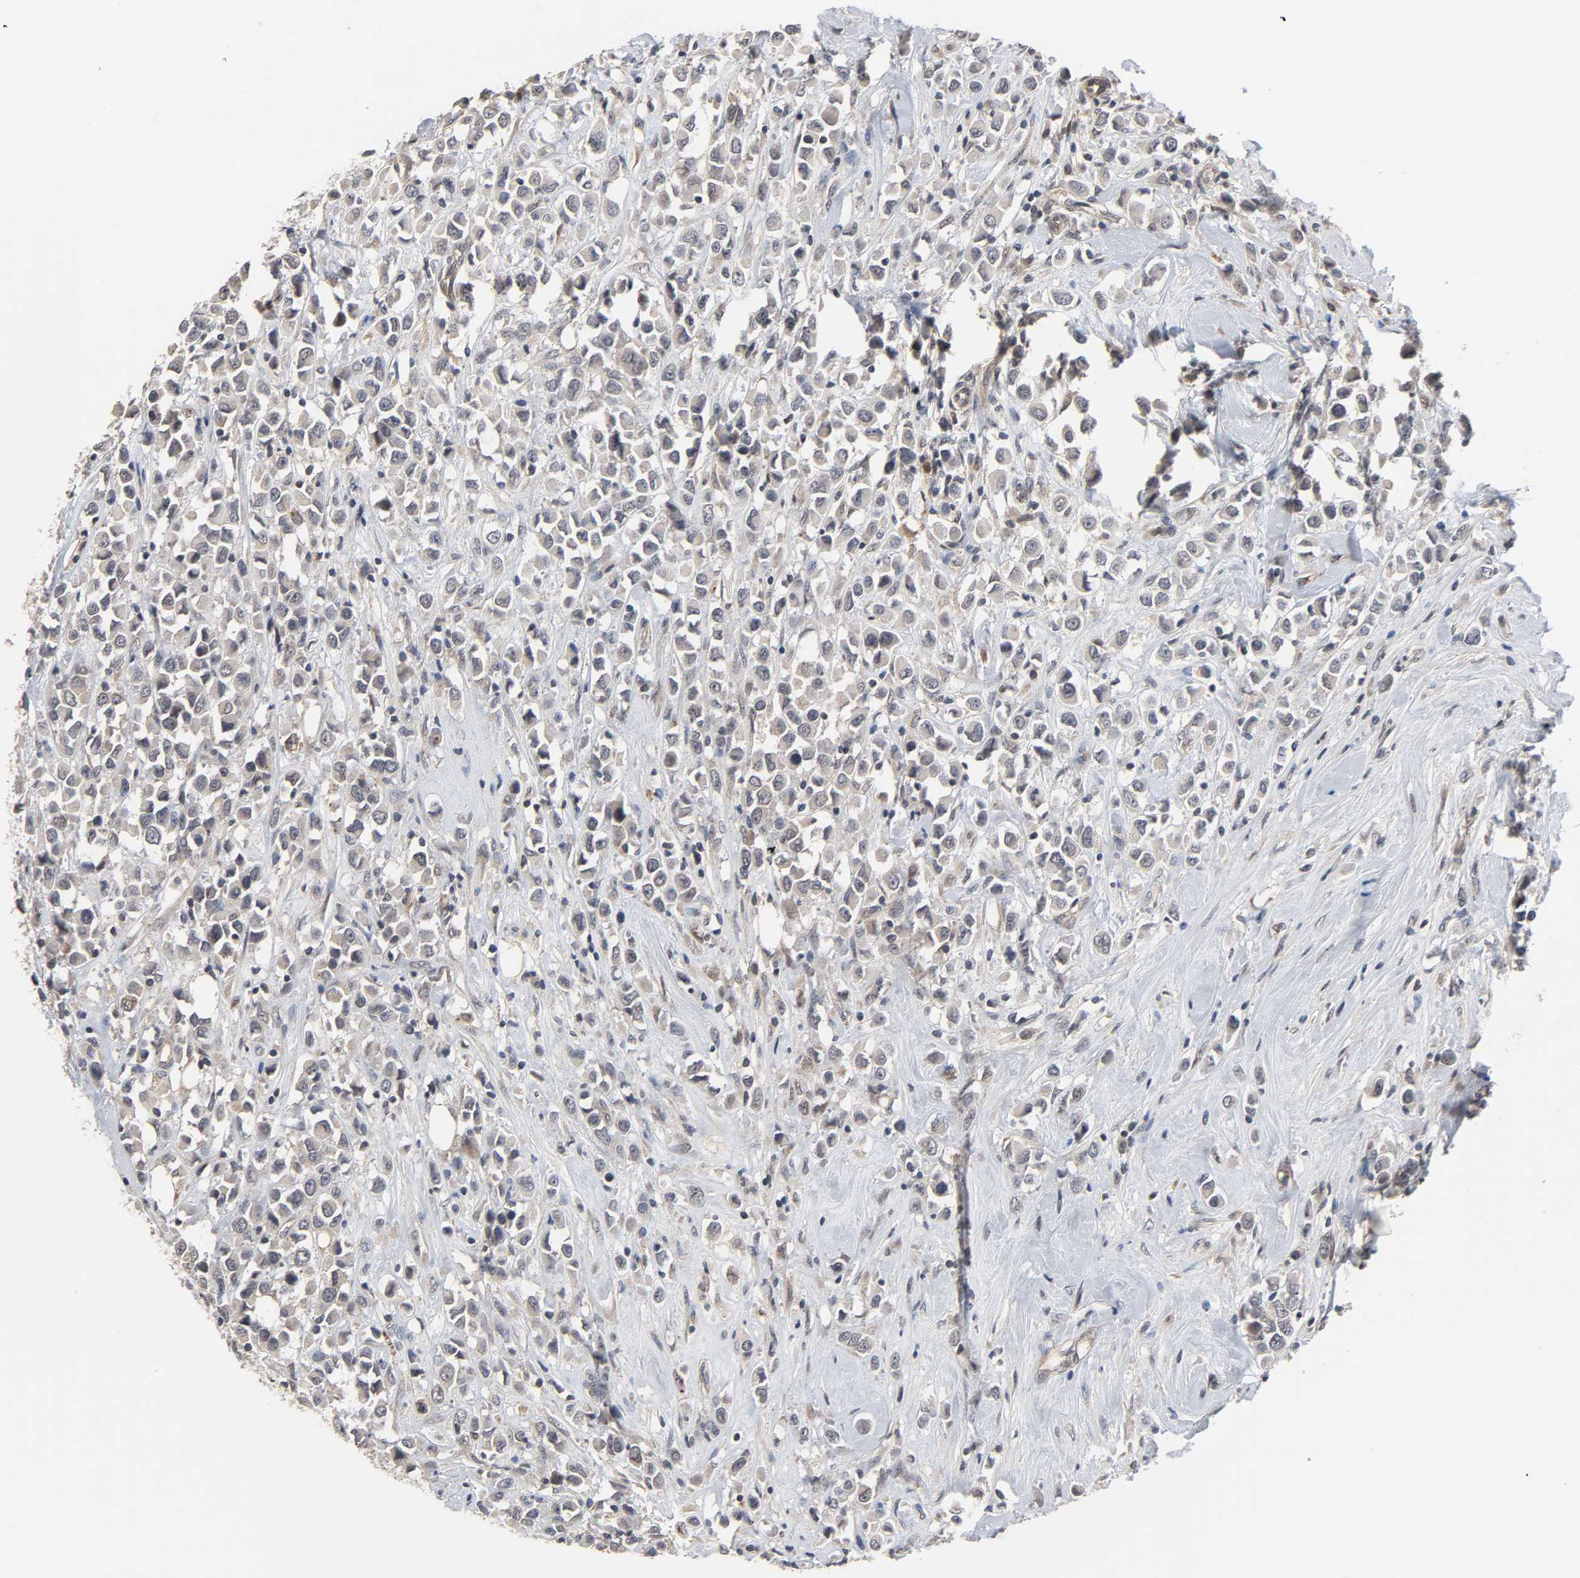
{"staining": {"intensity": "weak", "quantity": ">75%", "location": "cytoplasmic/membranous"}, "tissue": "breast cancer", "cell_type": "Tumor cells", "image_type": "cancer", "snomed": [{"axis": "morphology", "description": "Duct carcinoma"}, {"axis": "topography", "description": "Breast"}], "caption": "High-magnification brightfield microscopy of breast cancer stained with DAB (3,3'-diaminobenzidine) (brown) and counterstained with hematoxylin (blue). tumor cells exhibit weak cytoplasmic/membranous expression is seen in approximately>75% of cells. Using DAB (3,3'-diaminobenzidine) (brown) and hematoxylin (blue) stains, captured at high magnification using brightfield microscopy.", "gene": "CCDC175", "patient": {"sex": "female", "age": 61}}